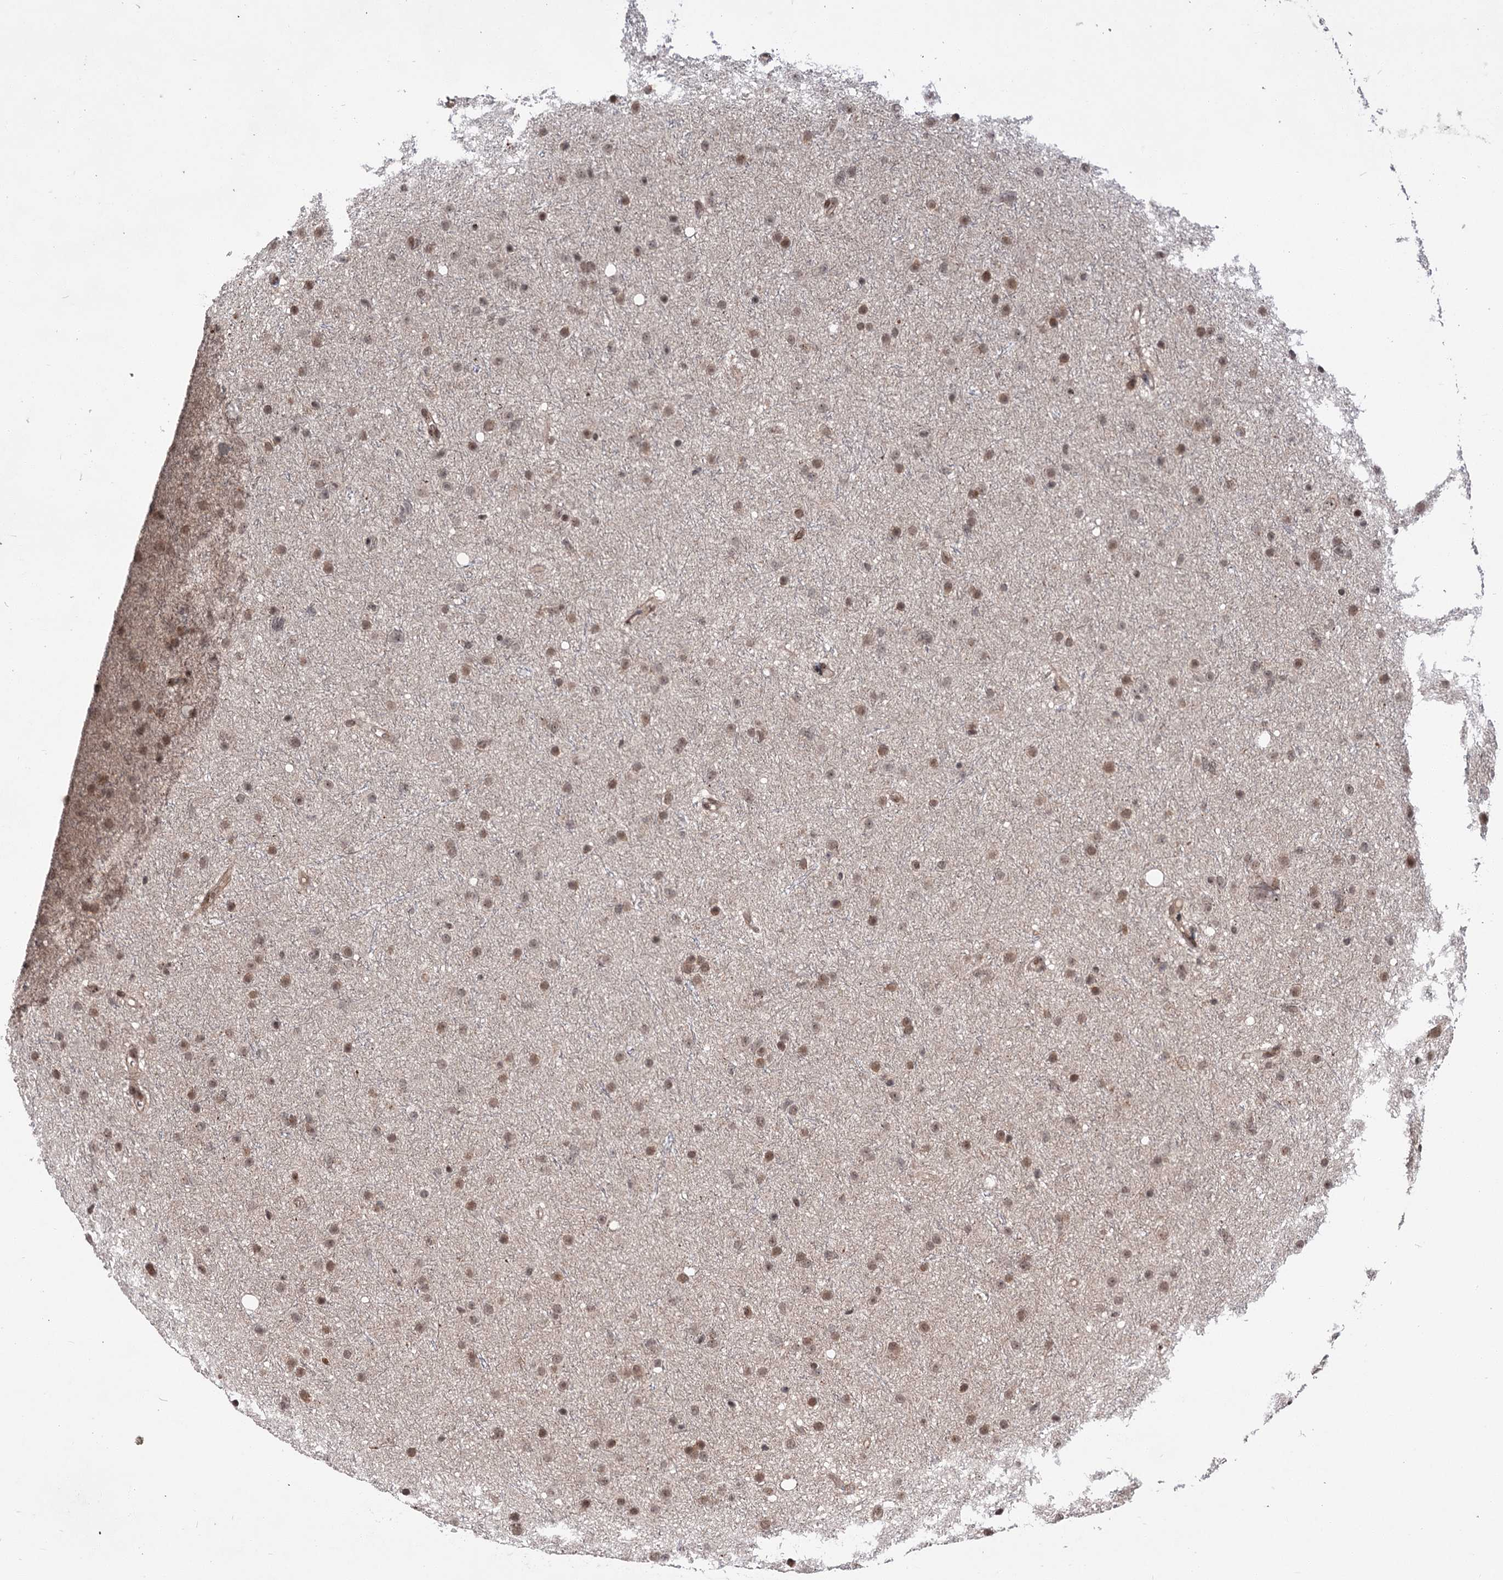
{"staining": {"intensity": "moderate", "quantity": ">75%", "location": "nuclear"}, "tissue": "glioma", "cell_type": "Tumor cells", "image_type": "cancer", "snomed": [{"axis": "morphology", "description": "Glioma, malignant, Low grade"}, {"axis": "topography", "description": "Cerebral cortex"}], "caption": "Protein expression by IHC shows moderate nuclear positivity in about >75% of tumor cells in glioma.", "gene": "MAML1", "patient": {"sex": "female", "age": 39}}